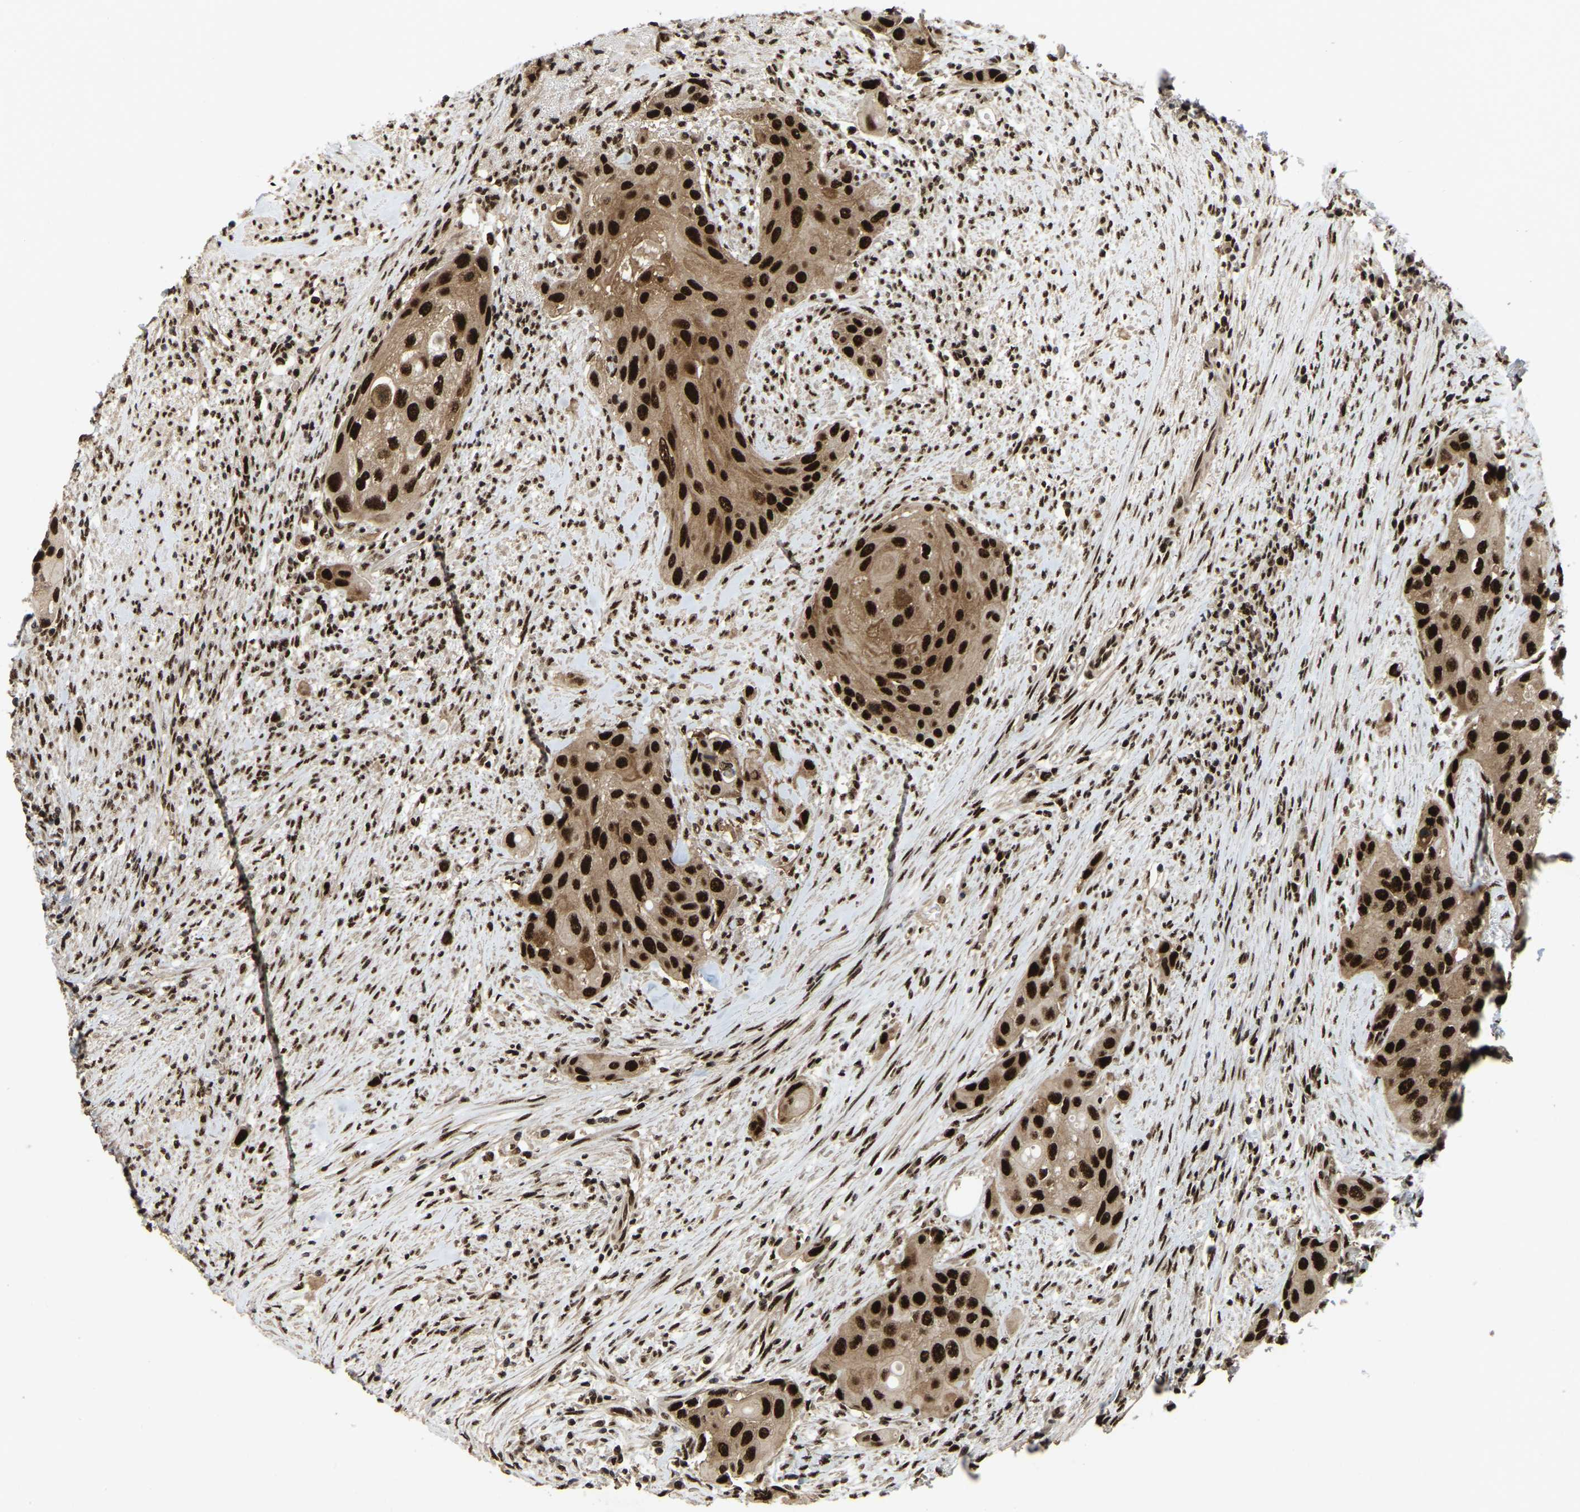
{"staining": {"intensity": "strong", "quantity": ">75%", "location": "nuclear"}, "tissue": "urothelial cancer", "cell_type": "Tumor cells", "image_type": "cancer", "snomed": [{"axis": "morphology", "description": "Urothelial carcinoma, High grade"}, {"axis": "topography", "description": "Urinary bladder"}], "caption": "Immunohistochemistry (IHC) (DAB (3,3'-diaminobenzidine)) staining of urothelial cancer shows strong nuclear protein positivity in approximately >75% of tumor cells.", "gene": "TBL1XR1", "patient": {"sex": "female", "age": 56}}